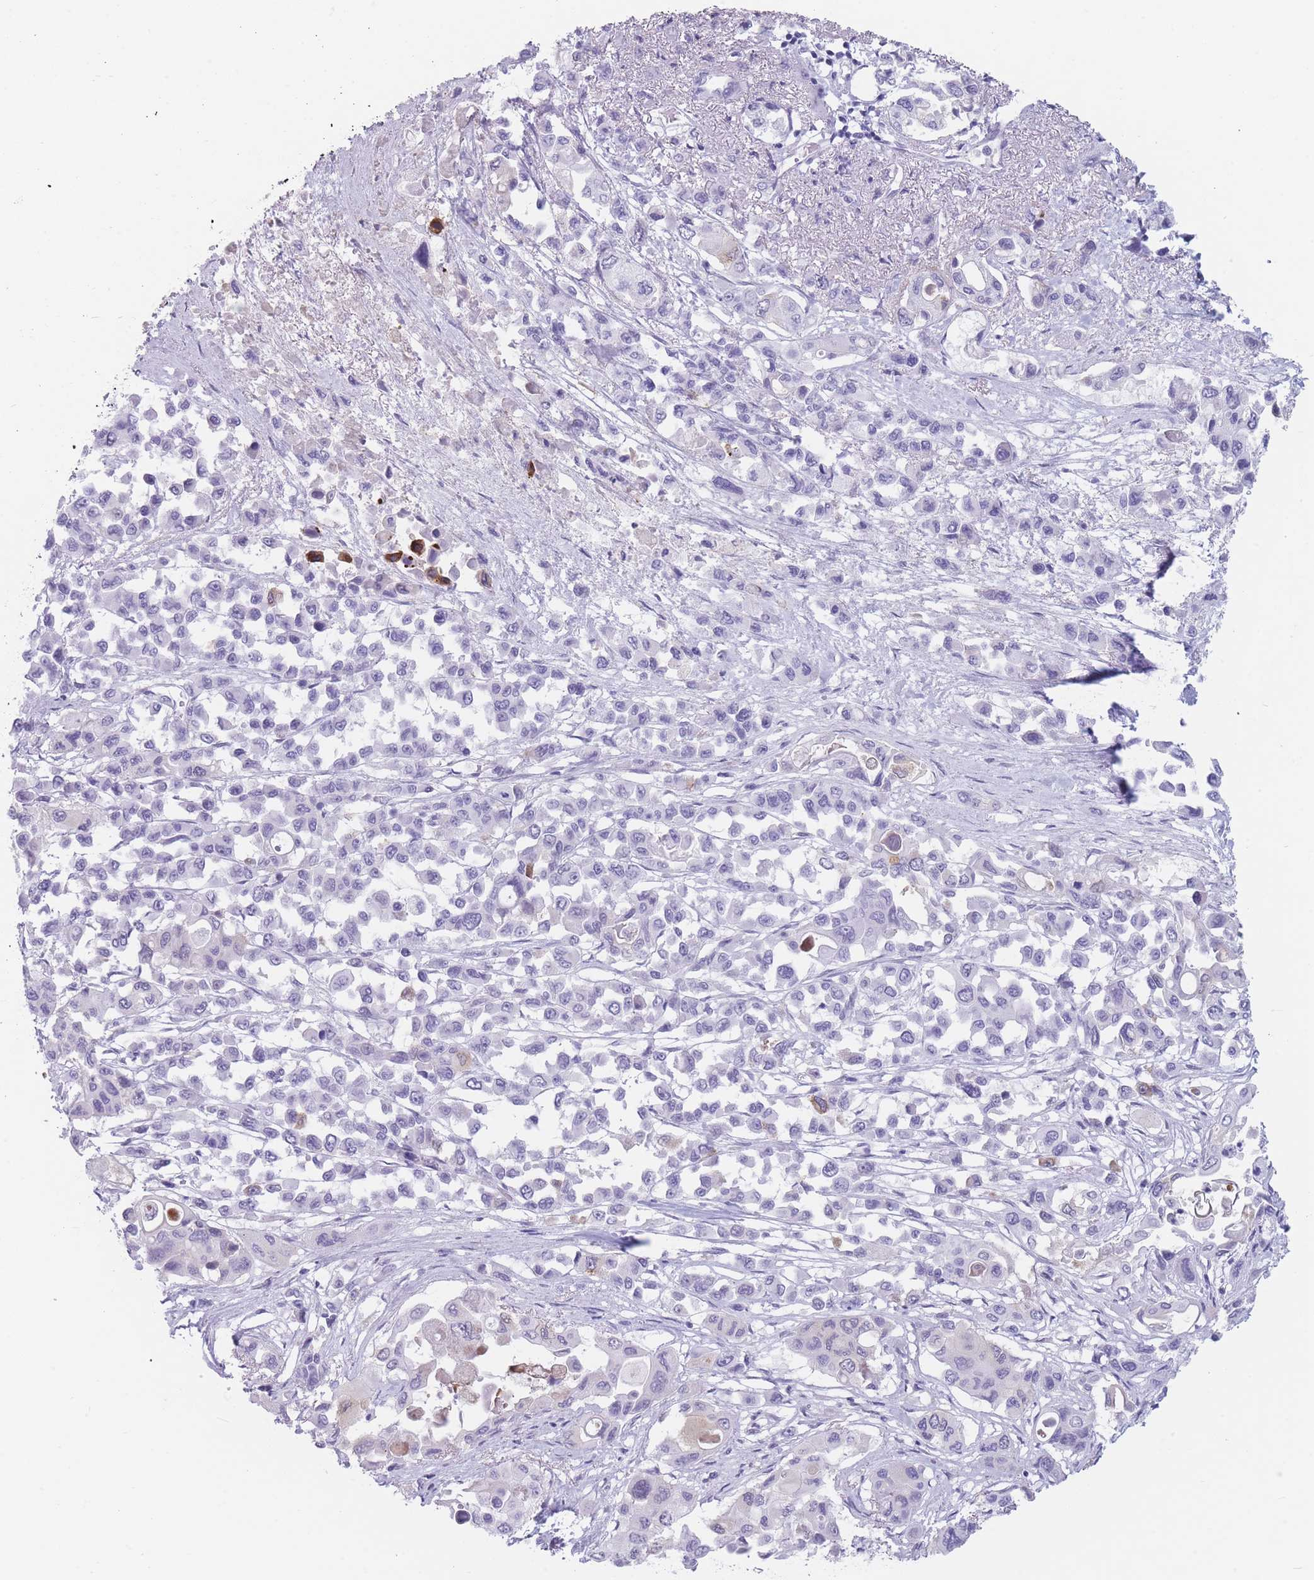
{"staining": {"intensity": "negative", "quantity": "none", "location": "none"}, "tissue": "pancreatic cancer", "cell_type": "Tumor cells", "image_type": "cancer", "snomed": [{"axis": "morphology", "description": "Adenocarcinoma, NOS"}, {"axis": "topography", "description": "Pancreas"}], "caption": "High power microscopy photomicrograph of an immunohistochemistry micrograph of pancreatic adenocarcinoma, revealing no significant expression in tumor cells.", "gene": "IFNA6", "patient": {"sex": "male", "age": 92}}